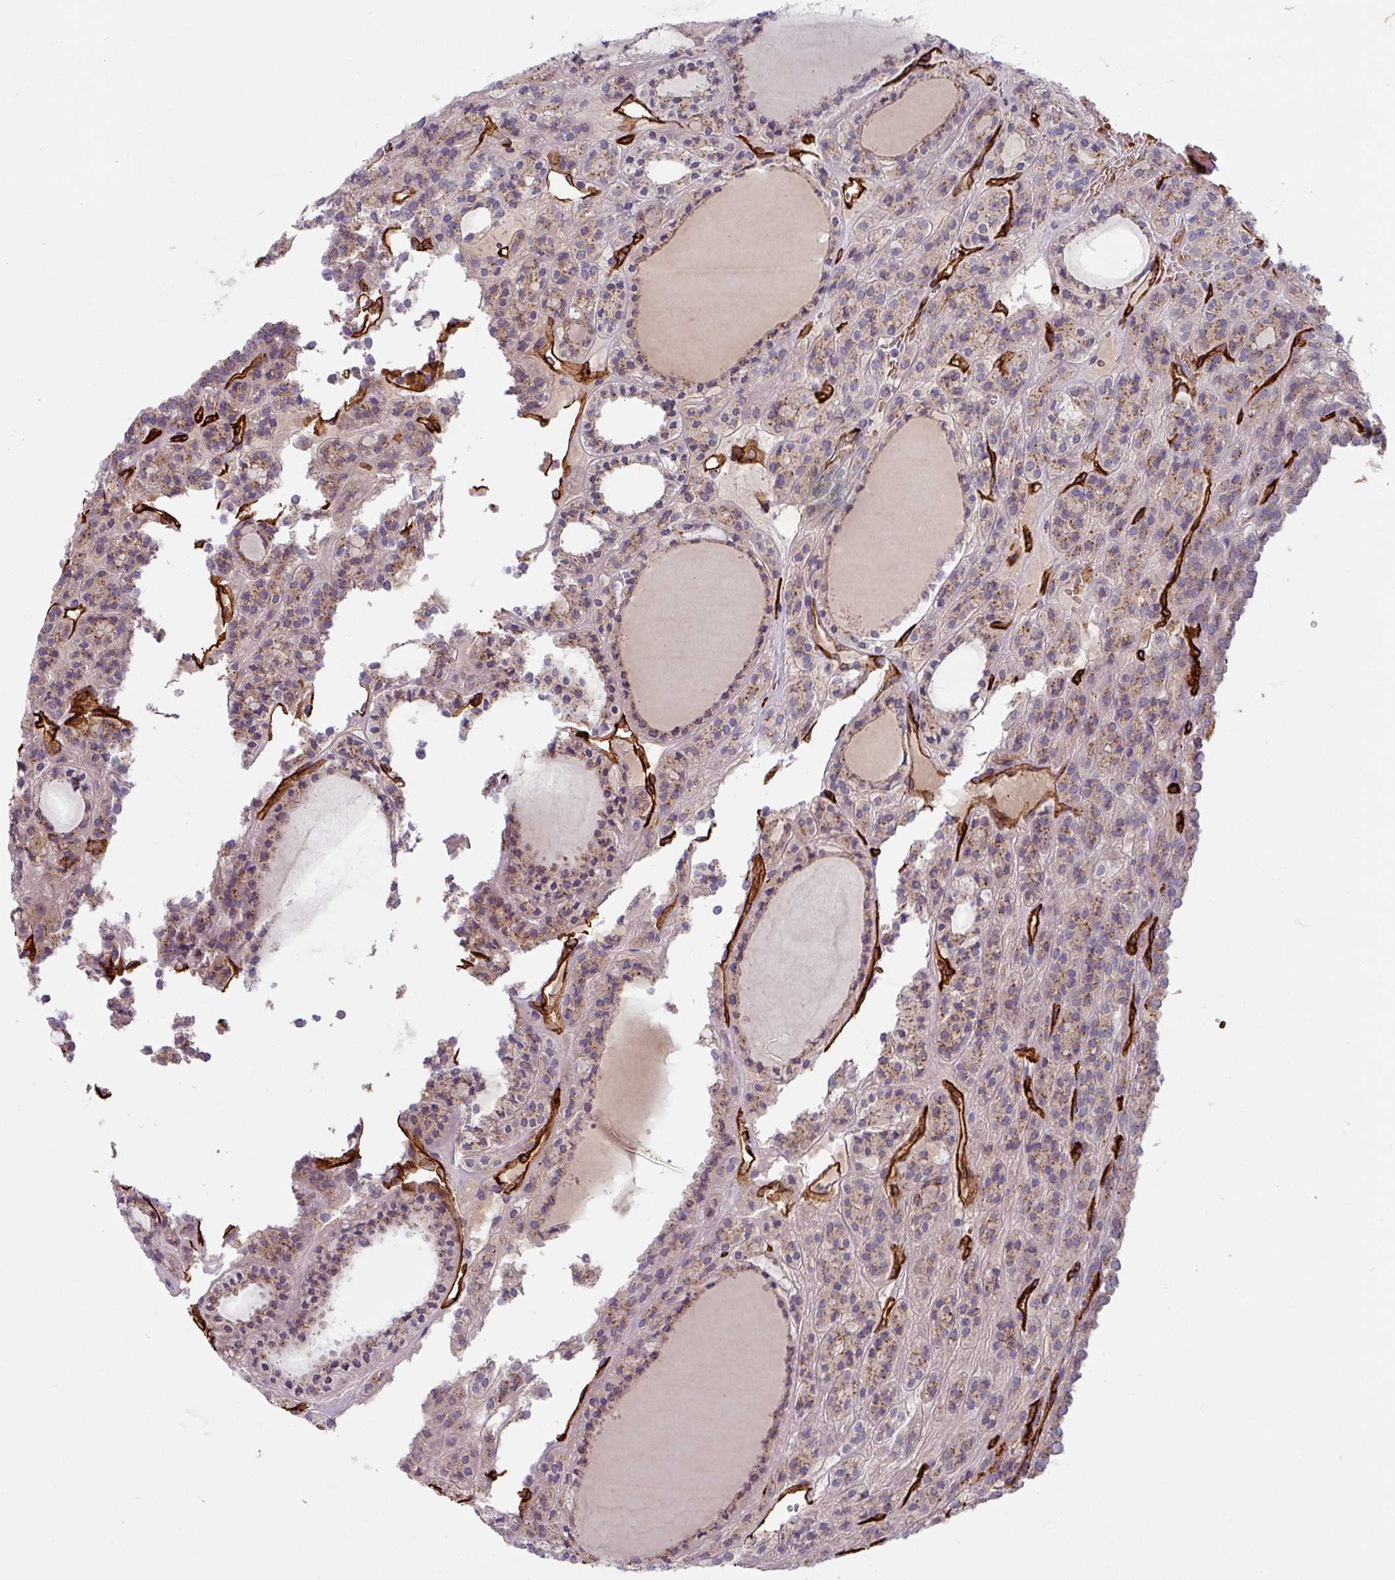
{"staining": {"intensity": "moderate", "quantity": ">75%", "location": "cytoplasmic/membranous"}, "tissue": "thyroid cancer", "cell_type": "Tumor cells", "image_type": "cancer", "snomed": [{"axis": "morphology", "description": "Follicular adenoma carcinoma, NOS"}, {"axis": "topography", "description": "Thyroid gland"}], "caption": "Immunohistochemical staining of human thyroid cancer displays medium levels of moderate cytoplasmic/membranous protein staining in approximately >75% of tumor cells.", "gene": "PRODH2", "patient": {"sex": "female", "age": 63}}